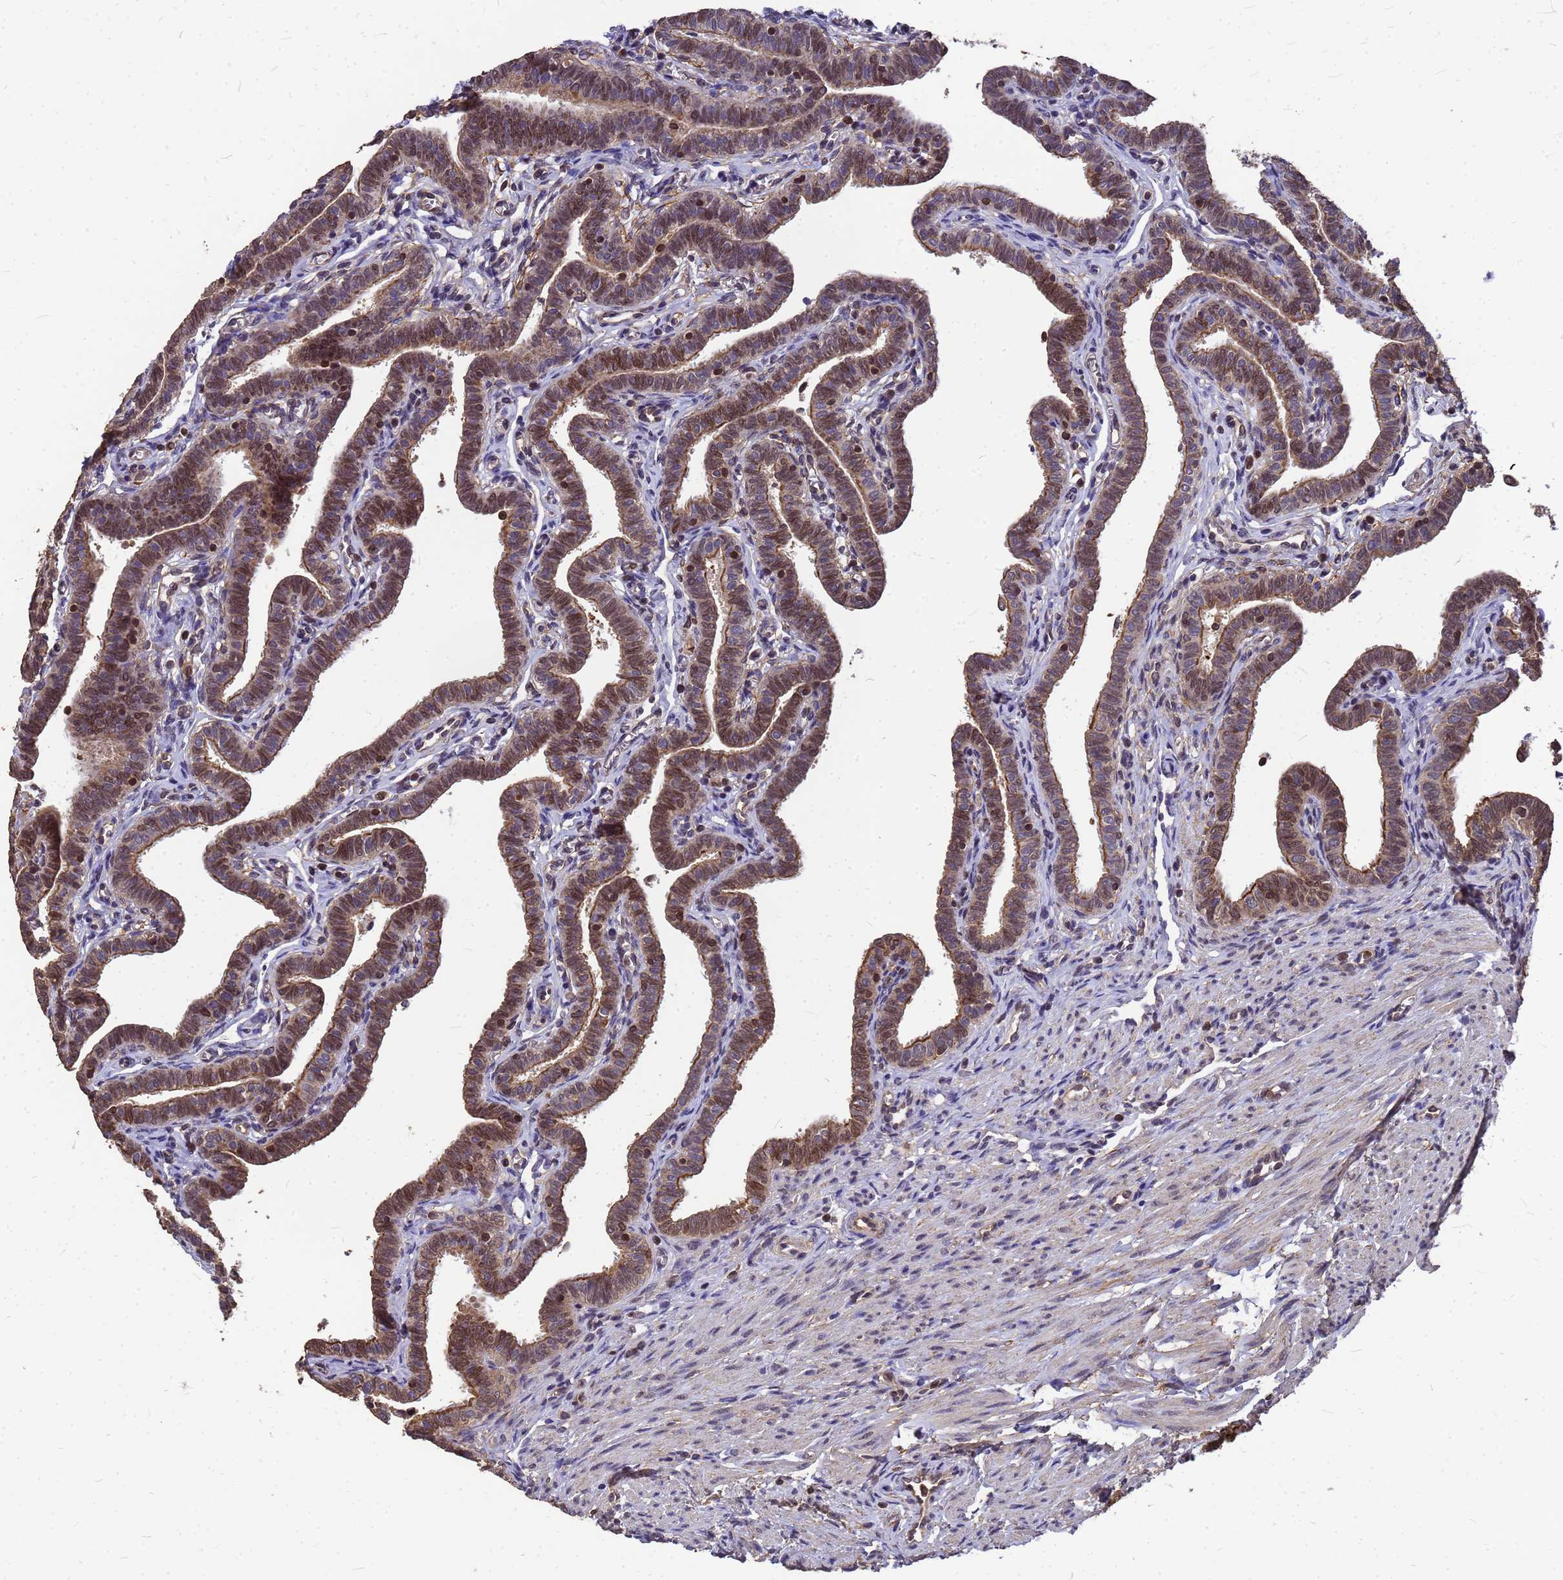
{"staining": {"intensity": "moderate", "quantity": ">75%", "location": "cytoplasmic/membranous,nuclear"}, "tissue": "fallopian tube", "cell_type": "Glandular cells", "image_type": "normal", "snomed": [{"axis": "morphology", "description": "Normal tissue, NOS"}, {"axis": "topography", "description": "Fallopian tube"}], "caption": "This is a micrograph of immunohistochemistry (IHC) staining of benign fallopian tube, which shows moderate expression in the cytoplasmic/membranous,nuclear of glandular cells.", "gene": "C1orf35", "patient": {"sex": "female", "age": 36}}